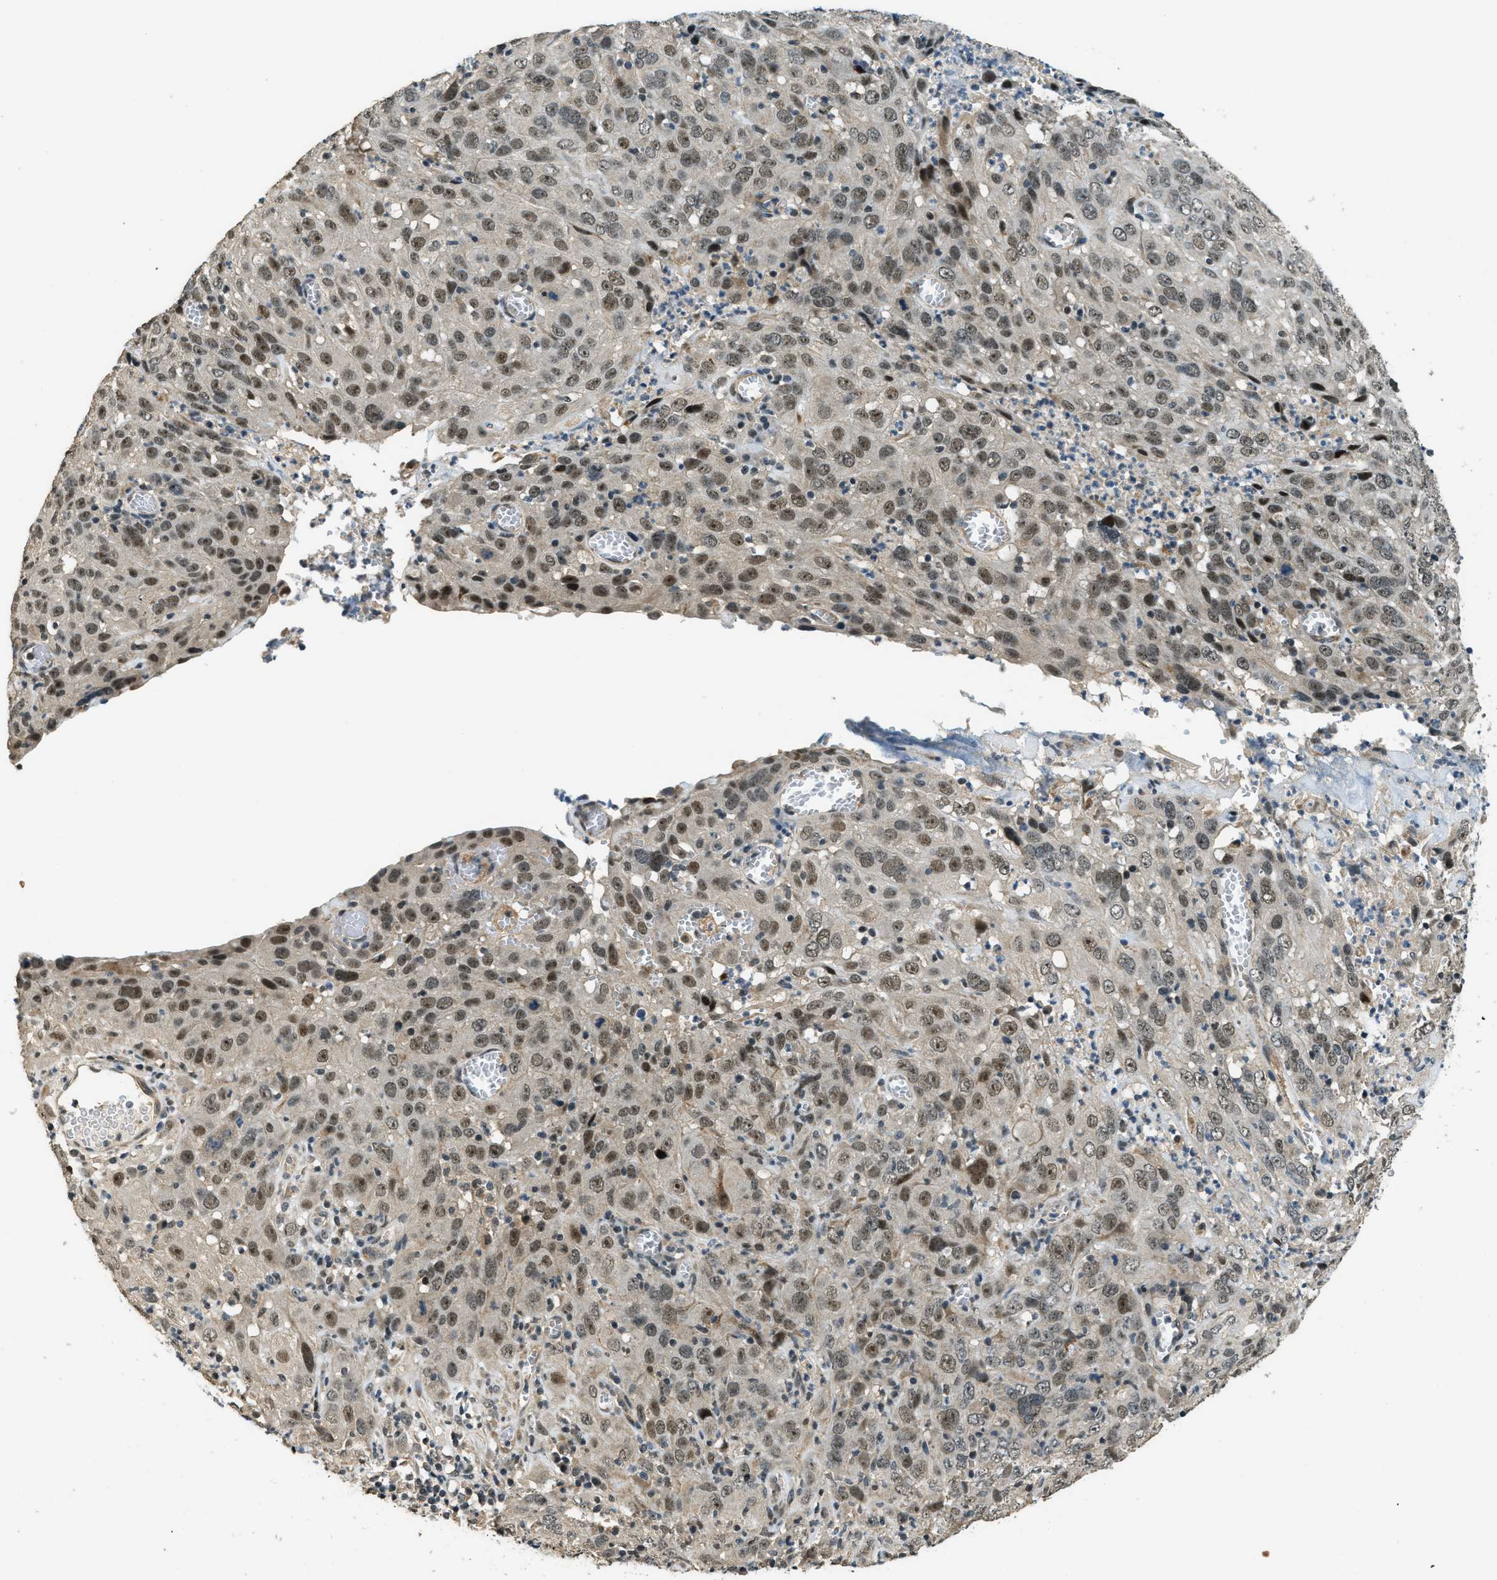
{"staining": {"intensity": "moderate", "quantity": ">75%", "location": "nuclear"}, "tissue": "cervical cancer", "cell_type": "Tumor cells", "image_type": "cancer", "snomed": [{"axis": "morphology", "description": "Squamous cell carcinoma, NOS"}, {"axis": "topography", "description": "Cervix"}], "caption": "An image showing moderate nuclear positivity in about >75% of tumor cells in cervical cancer (squamous cell carcinoma), as visualized by brown immunohistochemical staining.", "gene": "MED21", "patient": {"sex": "female", "age": 32}}